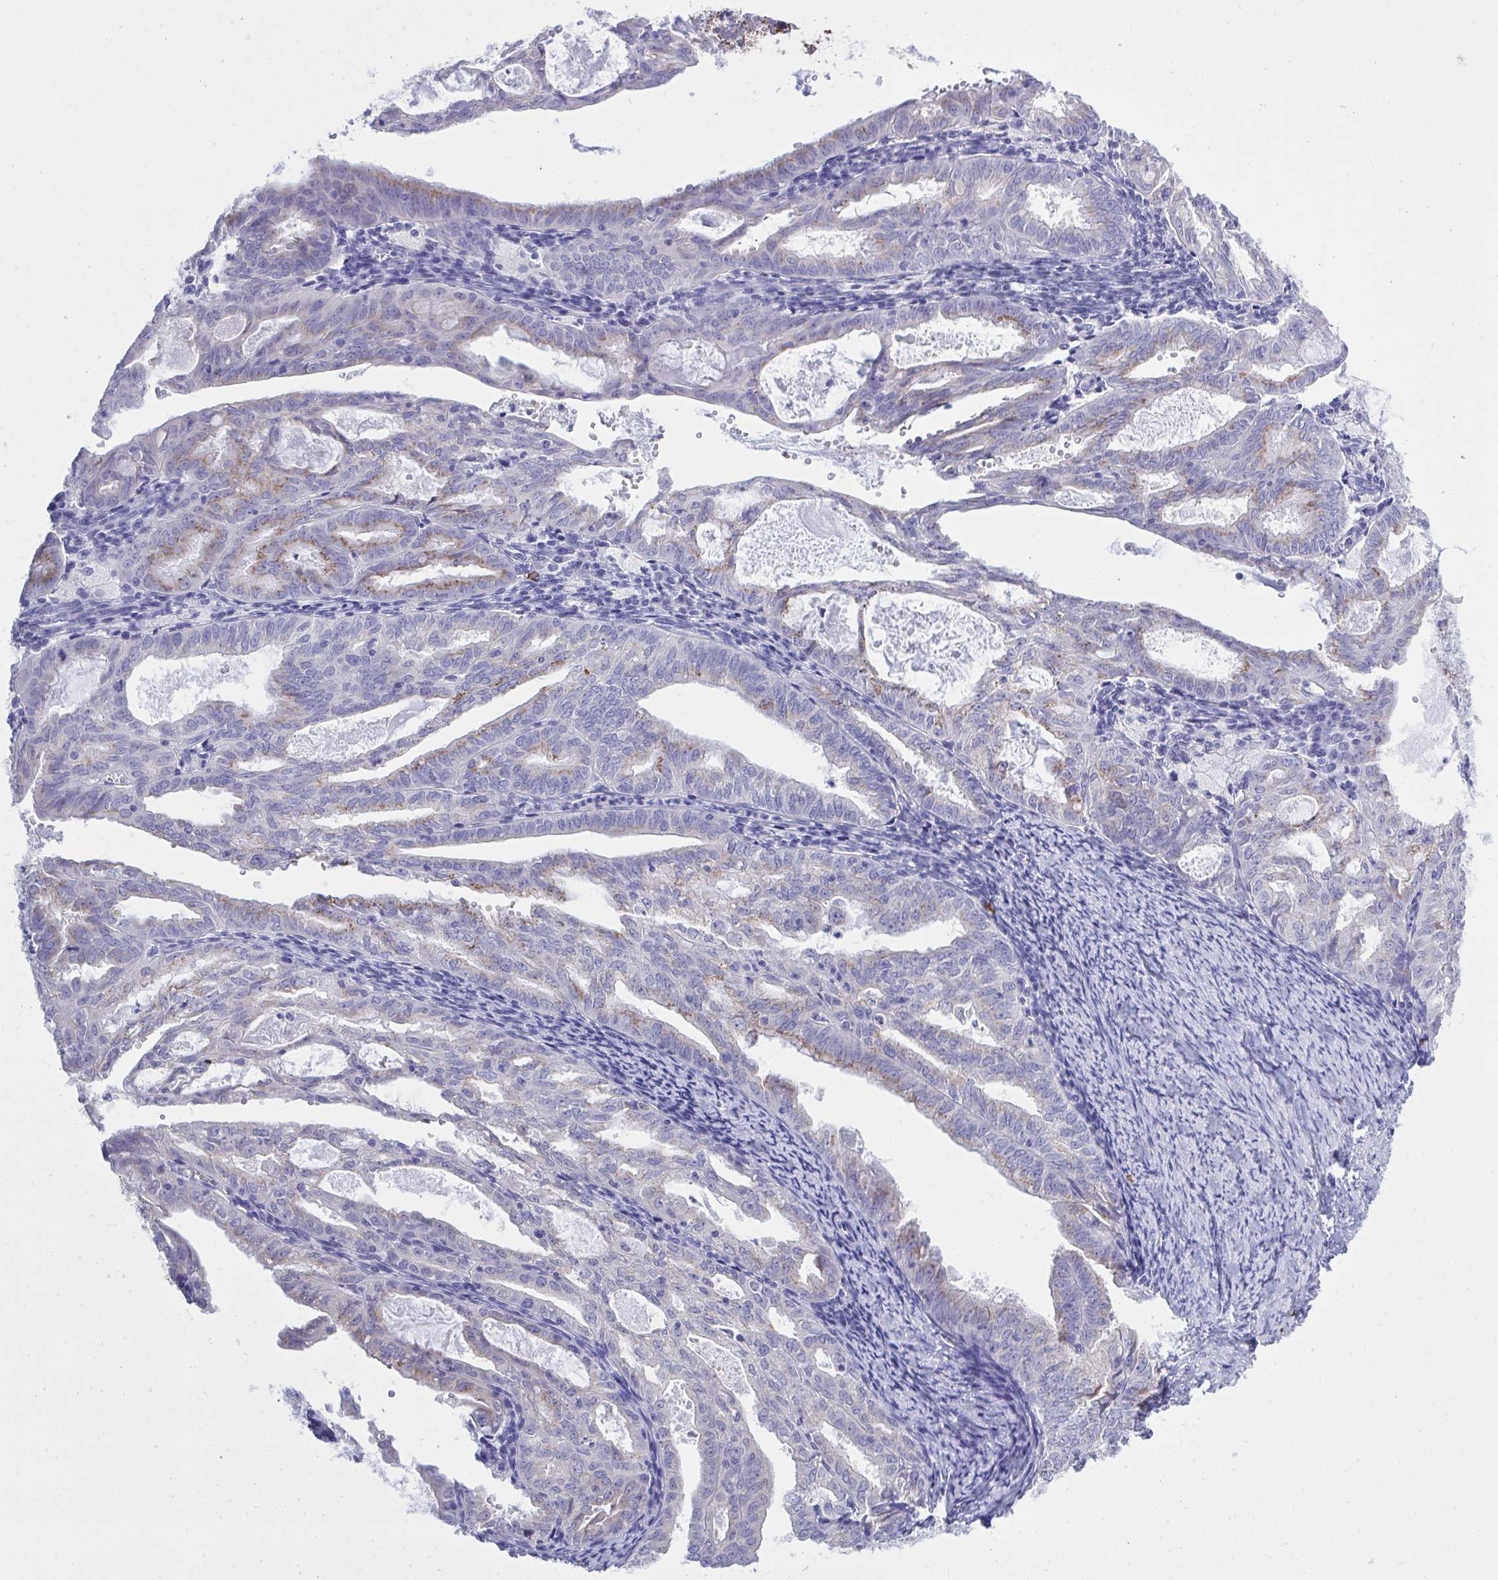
{"staining": {"intensity": "weak", "quantity": "<25%", "location": "cytoplasmic/membranous"}, "tissue": "endometrial cancer", "cell_type": "Tumor cells", "image_type": "cancer", "snomed": [{"axis": "morphology", "description": "Adenocarcinoma, NOS"}, {"axis": "topography", "description": "Endometrium"}], "caption": "IHC micrograph of neoplastic tissue: adenocarcinoma (endometrial) stained with DAB demonstrates no significant protein expression in tumor cells. Brightfield microscopy of immunohistochemistry stained with DAB (brown) and hematoxylin (blue), captured at high magnification.", "gene": "PSD", "patient": {"sex": "female", "age": 70}}